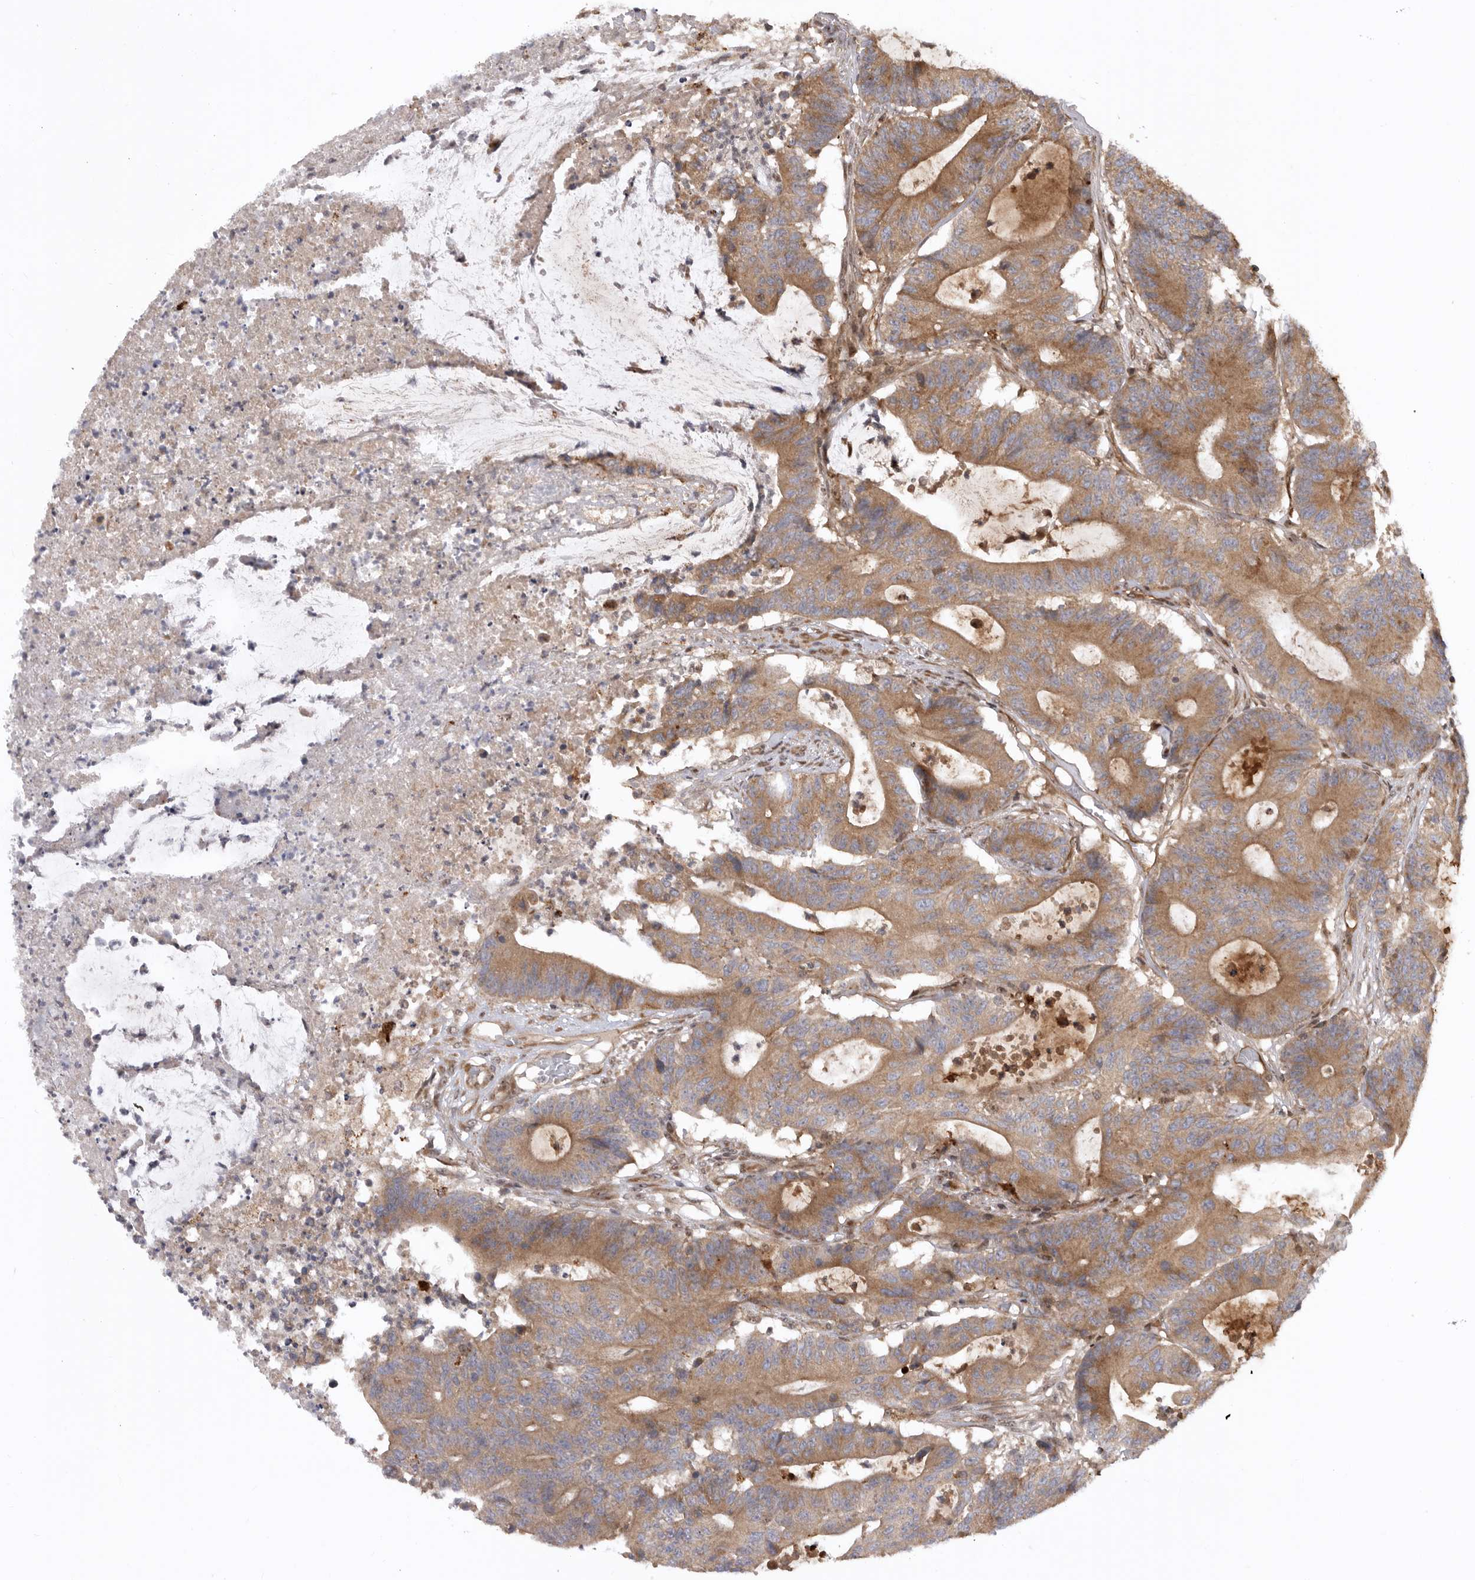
{"staining": {"intensity": "moderate", "quantity": ">75%", "location": "cytoplasmic/membranous"}, "tissue": "colorectal cancer", "cell_type": "Tumor cells", "image_type": "cancer", "snomed": [{"axis": "morphology", "description": "Adenocarcinoma, NOS"}, {"axis": "topography", "description": "Colon"}], "caption": "A medium amount of moderate cytoplasmic/membranous positivity is identified in about >75% of tumor cells in colorectal adenocarcinoma tissue.", "gene": "DHDDS", "patient": {"sex": "female", "age": 84}}